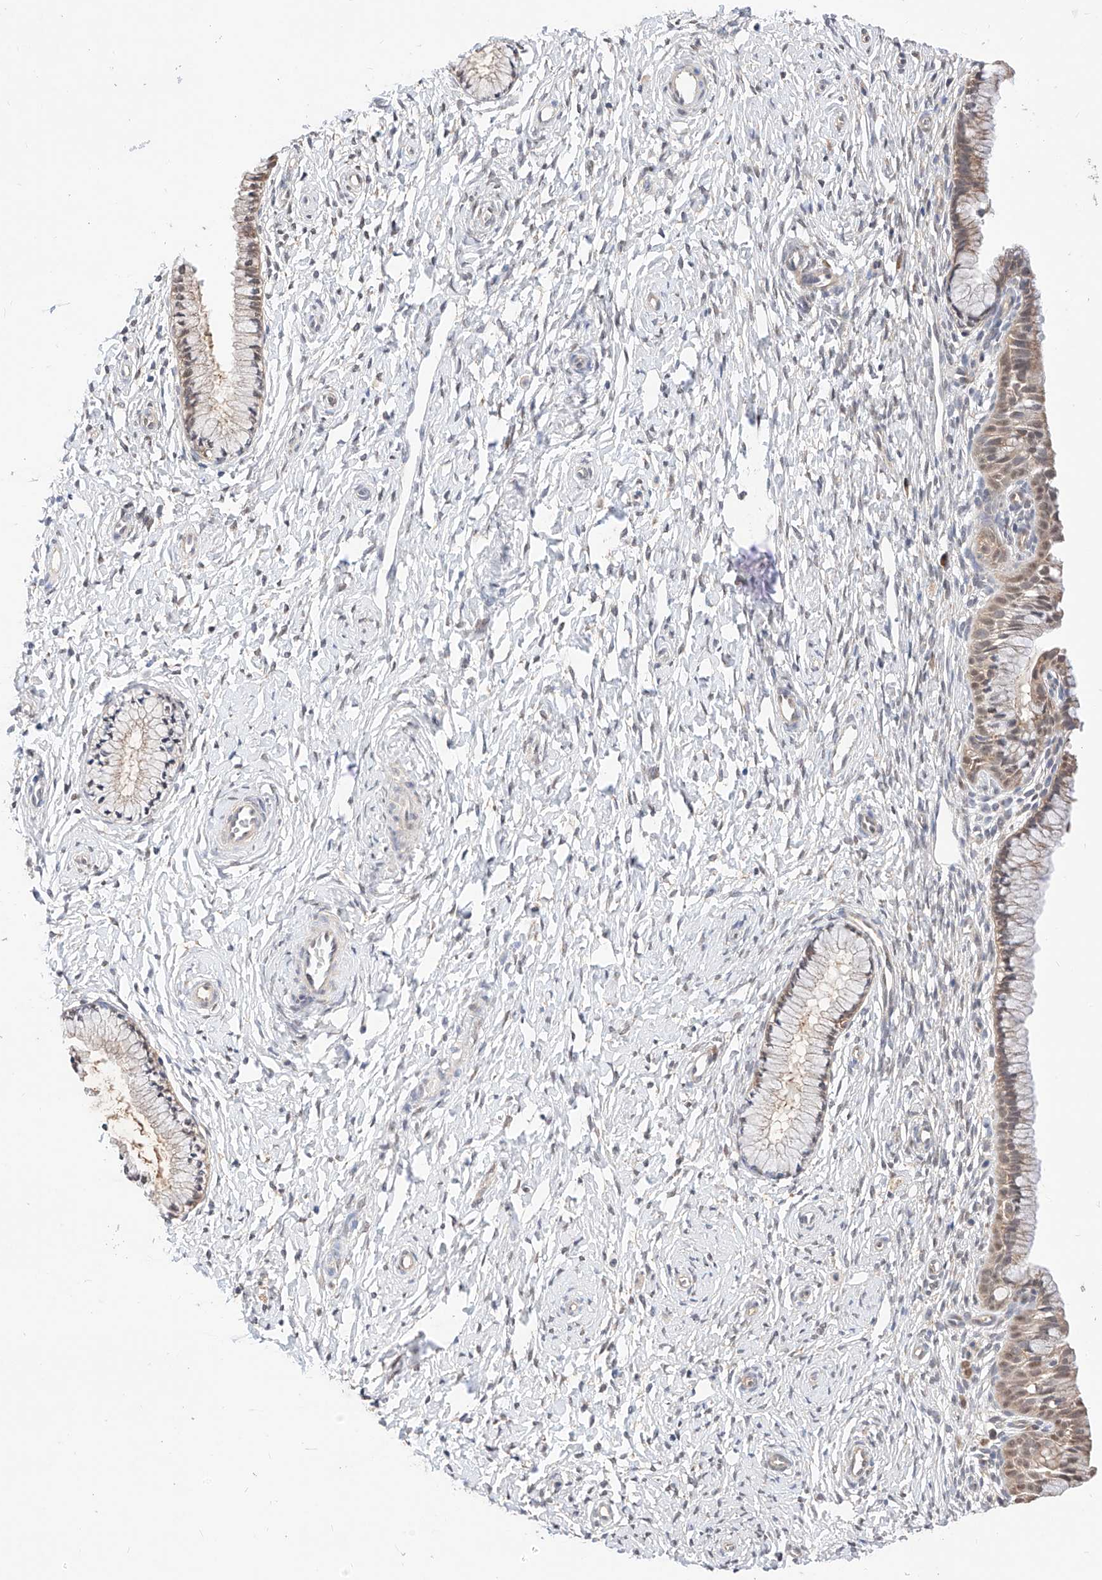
{"staining": {"intensity": "moderate", "quantity": "25%-75%", "location": "cytoplasmic/membranous,nuclear"}, "tissue": "cervix", "cell_type": "Glandular cells", "image_type": "normal", "snomed": [{"axis": "morphology", "description": "Normal tissue, NOS"}, {"axis": "topography", "description": "Cervix"}], "caption": "Immunohistochemical staining of normal cervix reveals moderate cytoplasmic/membranous,nuclear protein expression in about 25%-75% of glandular cells.", "gene": "ZSCAN4", "patient": {"sex": "female", "age": 33}}